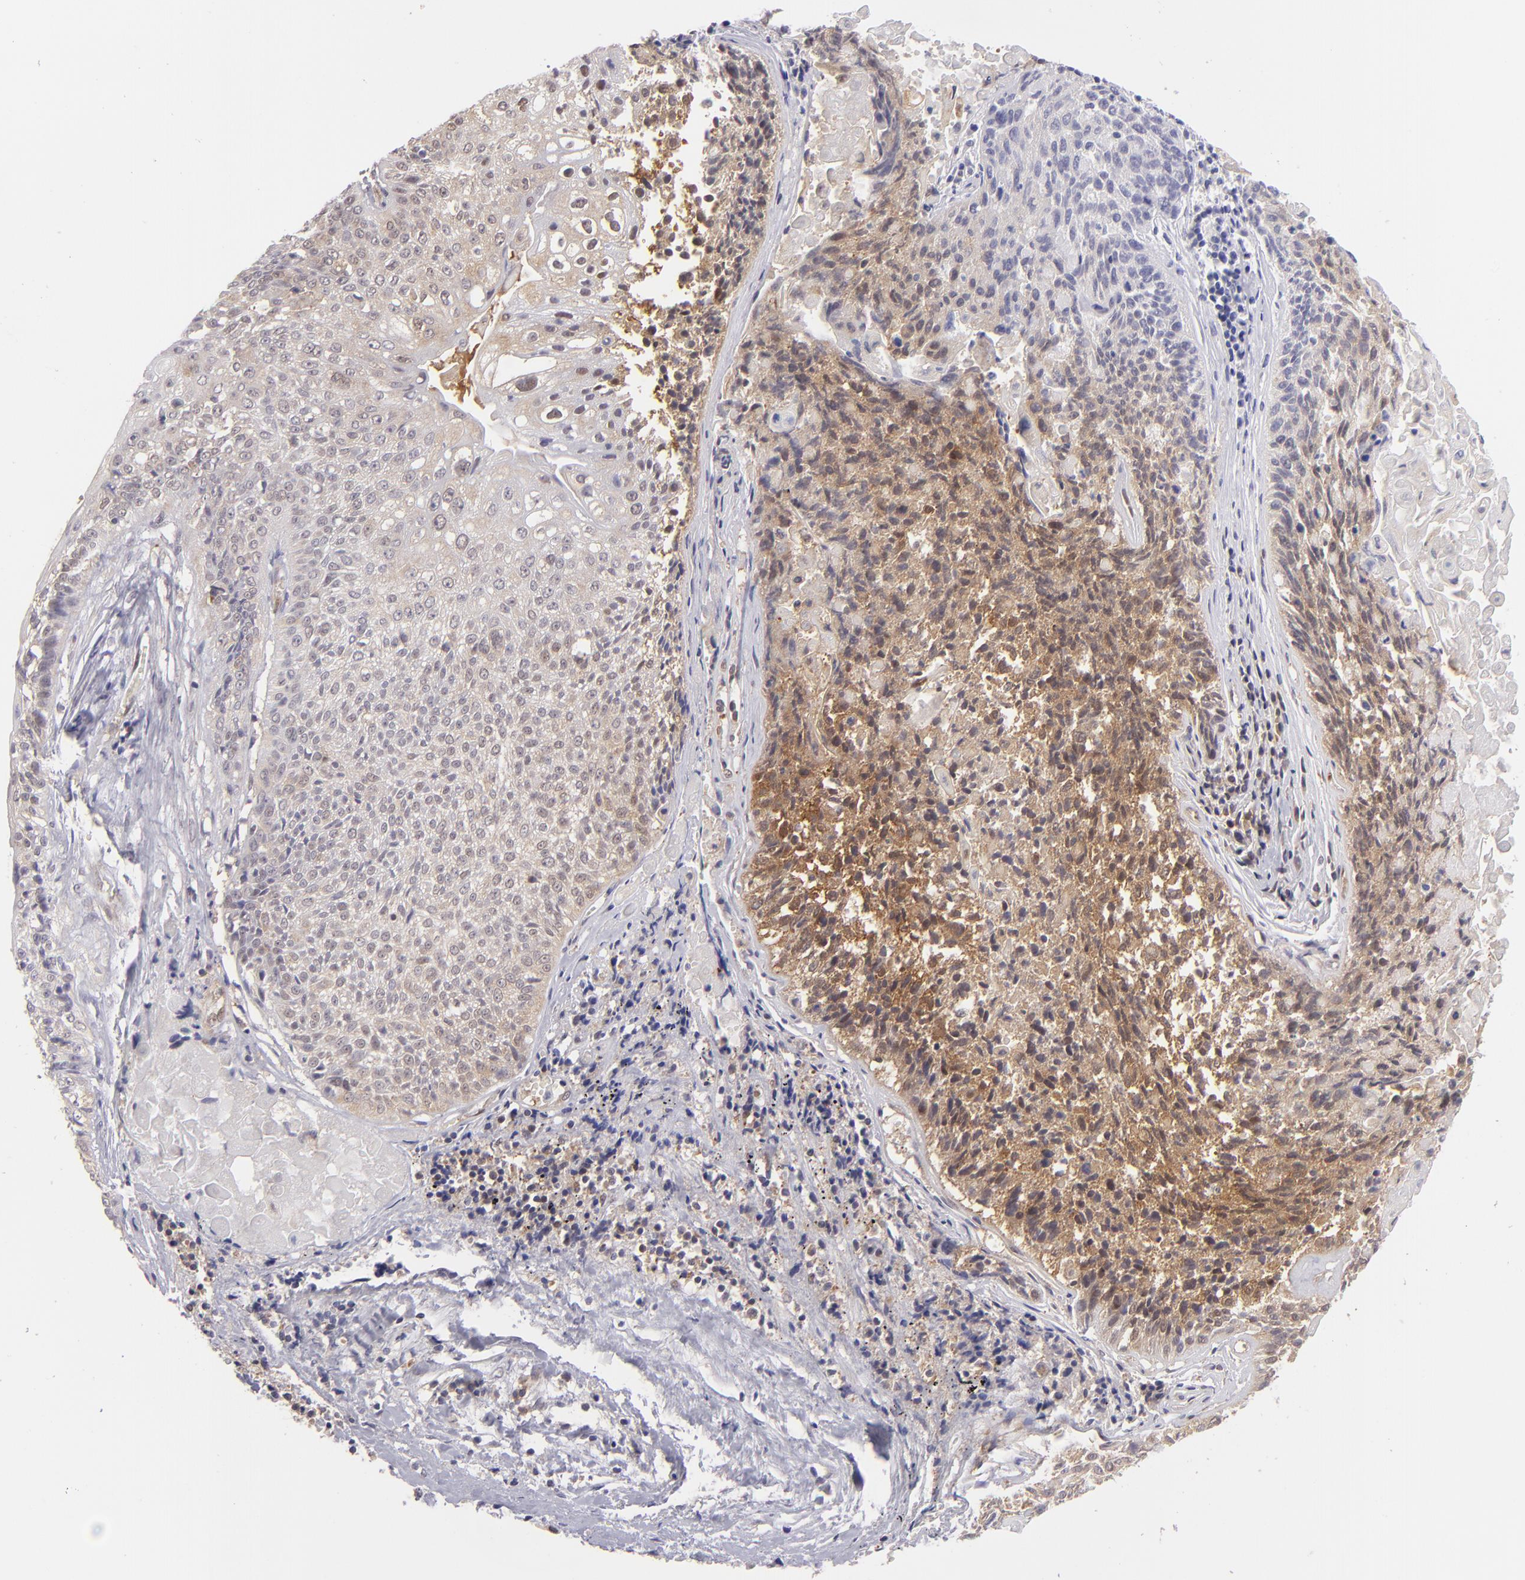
{"staining": {"intensity": "moderate", "quantity": ">75%", "location": "cytoplasmic/membranous"}, "tissue": "lung cancer", "cell_type": "Tumor cells", "image_type": "cancer", "snomed": [{"axis": "morphology", "description": "Adenocarcinoma, NOS"}, {"axis": "topography", "description": "Lung"}], "caption": "A photomicrograph of human lung cancer stained for a protein displays moderate cytoplasmic/membranous brown staining in tumor cells. The protein of interest is stained brown, and the nuclei are stained in blue (DAB IHC with brightfield microscopy, high magnification).", "gene": "PTPN13", "patient": {"sex": "male", "age": 60}}